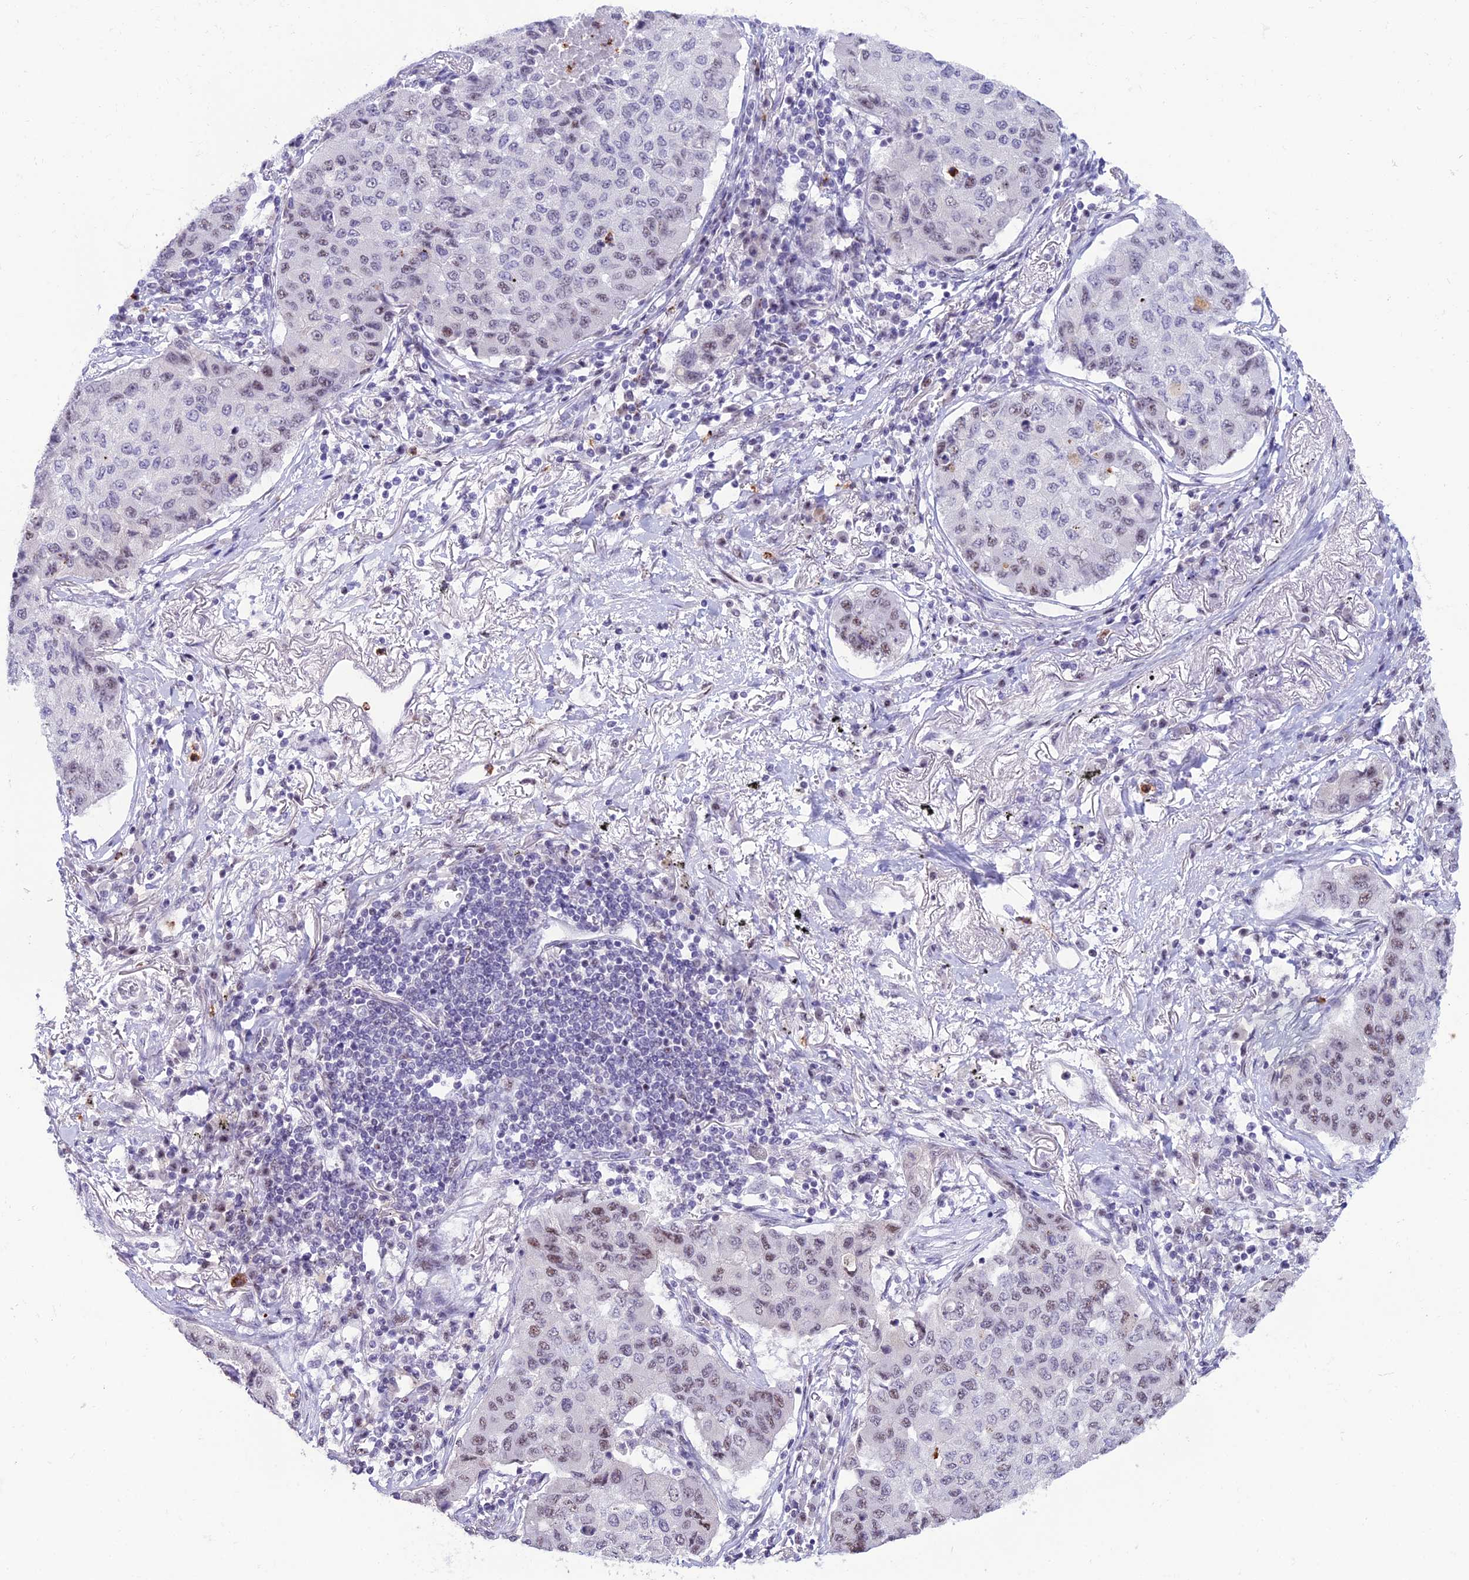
{"staining": {"intensity": "moderate", "quantity": "<25%", "location": "nuclear"}, "tissue": "lung cancer", "cell_type": "Tumor cells", "image_type": "cancer", "snomed": [{"axis": "morphology", "description": "Squamous cell carcinoma, NOS"}, {"axis": "topography", "description": "Lung"}], "caption": "Immunohistochemical staining of squamous cell carcinoma (lung) reveals moderate nuclear protein staining in approximately <25% of tumor cells.", "gene": "MFSD2B", "patient": {"sex": "male", "age": 74}}